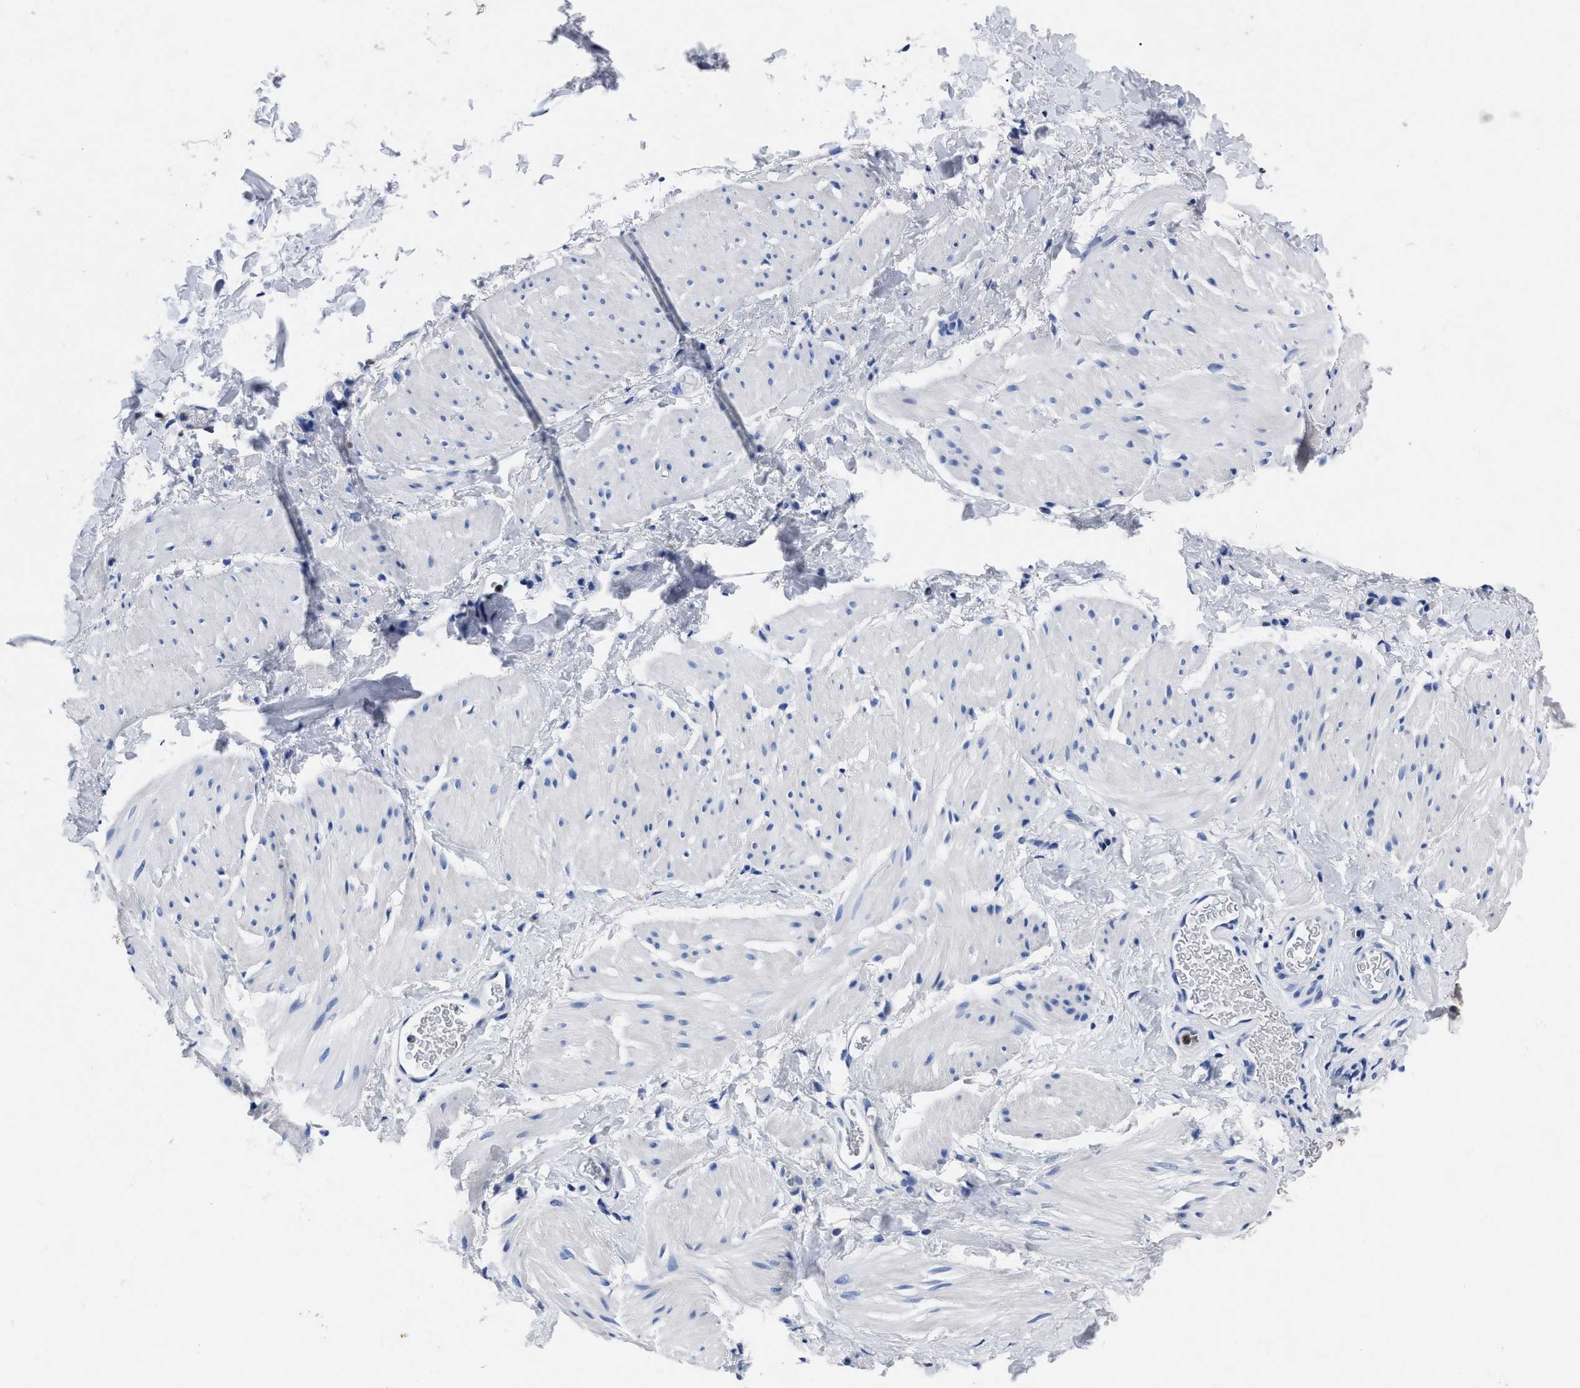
{"staining": {"intensity": "negative", "quantity": "none", "location": "none"}, "tissue": "smooth muscle", "cell_type": "Smooth muscle cells", "image_type": "normal", "snomed": [{"axis": "morphology", "description": "Normal tissue, NOS"}, {"axis": "topography", "description": "Smooth muscle"}], "caption": "An immunohistochemistry micrograph of benign smooth muscle is shown. There is no staining in smooth muscle cells of smooth muscle.", "gene": "OR10G3", "patient": {"sex": "male", "age": 16}}